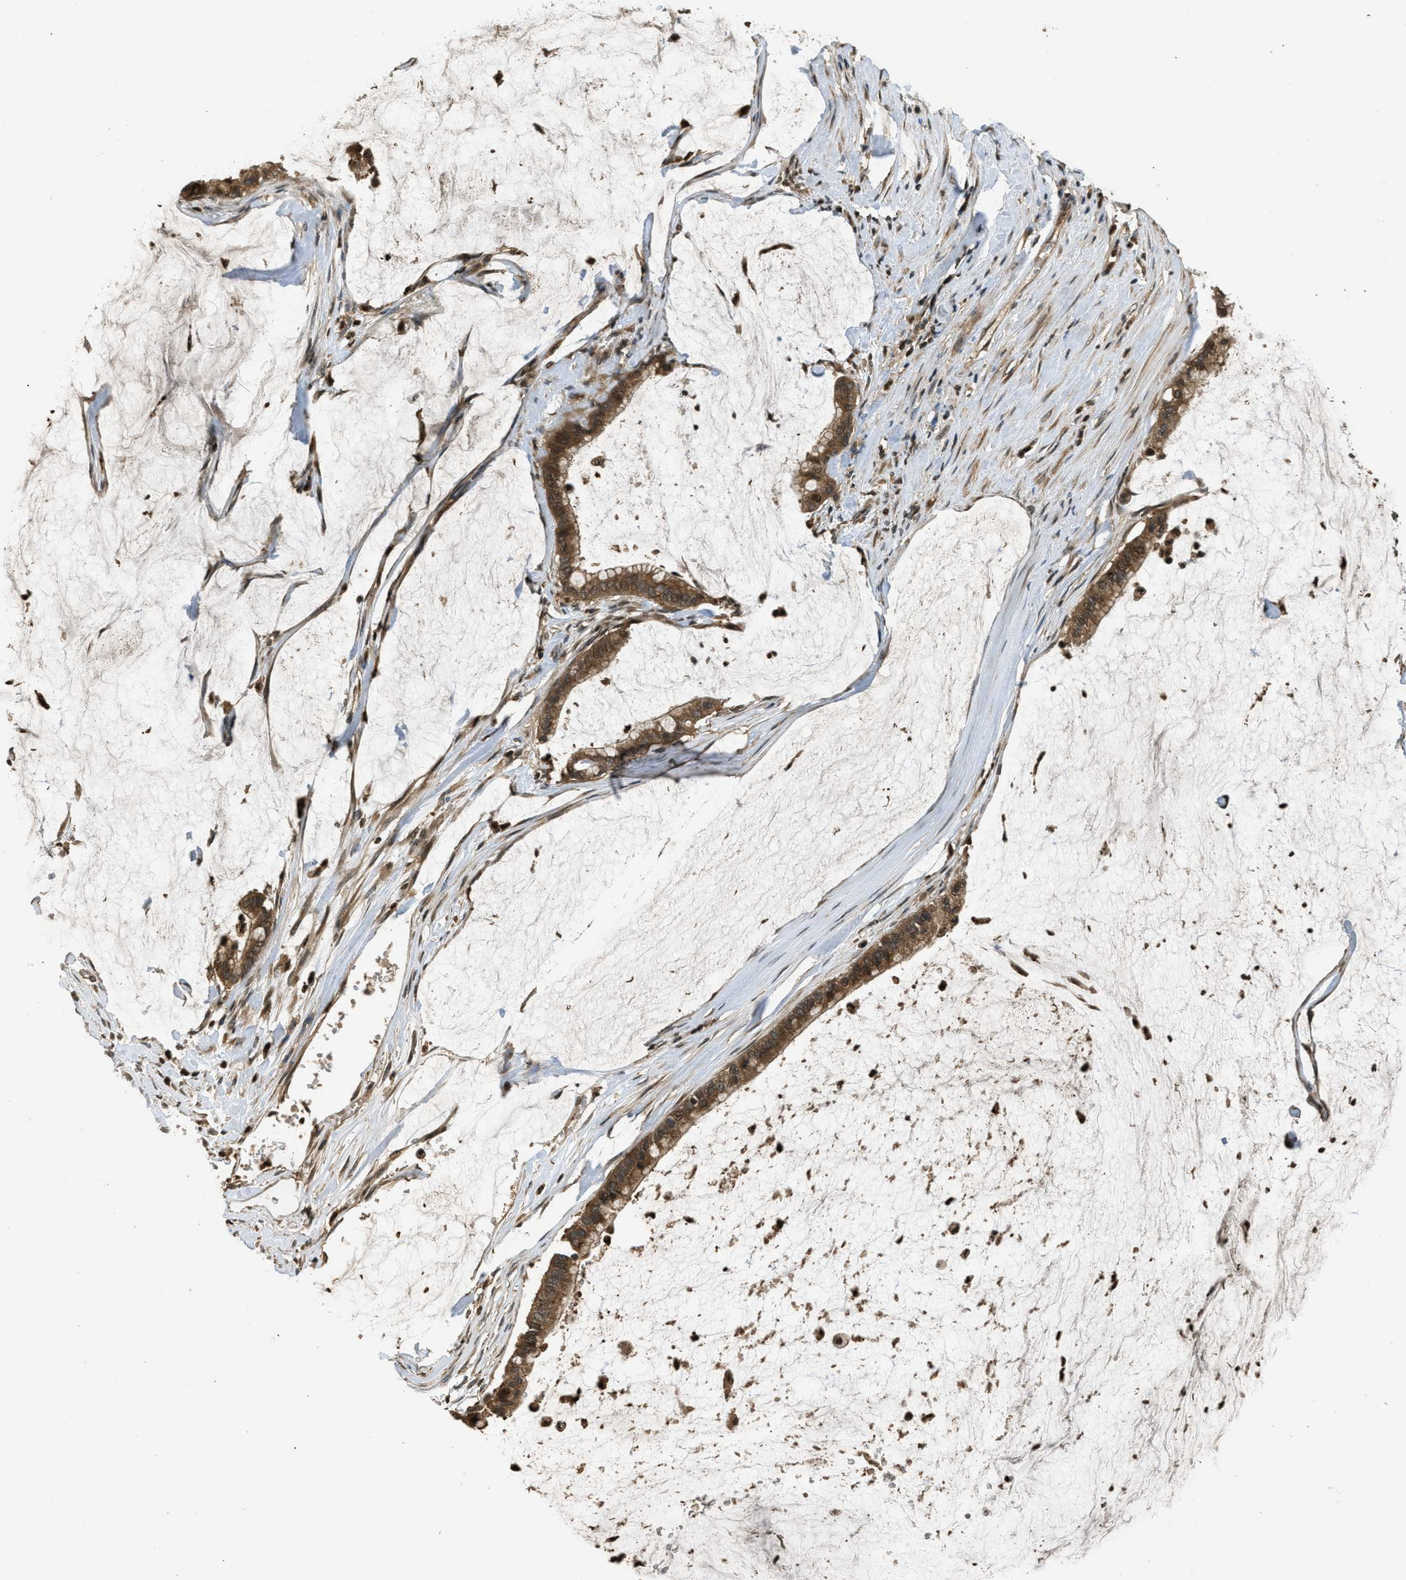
{"staining": {"intensity": "moderate", "quantity": ">75%", "location": "cytoplasmic/membranous"}, "tissue": "pancreatic cancer", "cell_type": "Tumor cells", "image_type": "cancer", "snomed": [{"axis": "morphology", "description": "Adenocarcinoma, NOS"}, {"axis": "topography", "description": "Pancreas"}], "caption": "Pancreatic adenocarcinoma stained for a protein exhibits moderate cytoplasmic/membranous positivity in tumor cells. Ihc stains the protein of interest in brown and the nuclei are stained blue.", "gene": "ATG7", "patient": {"sex": "male", "age": 41}}